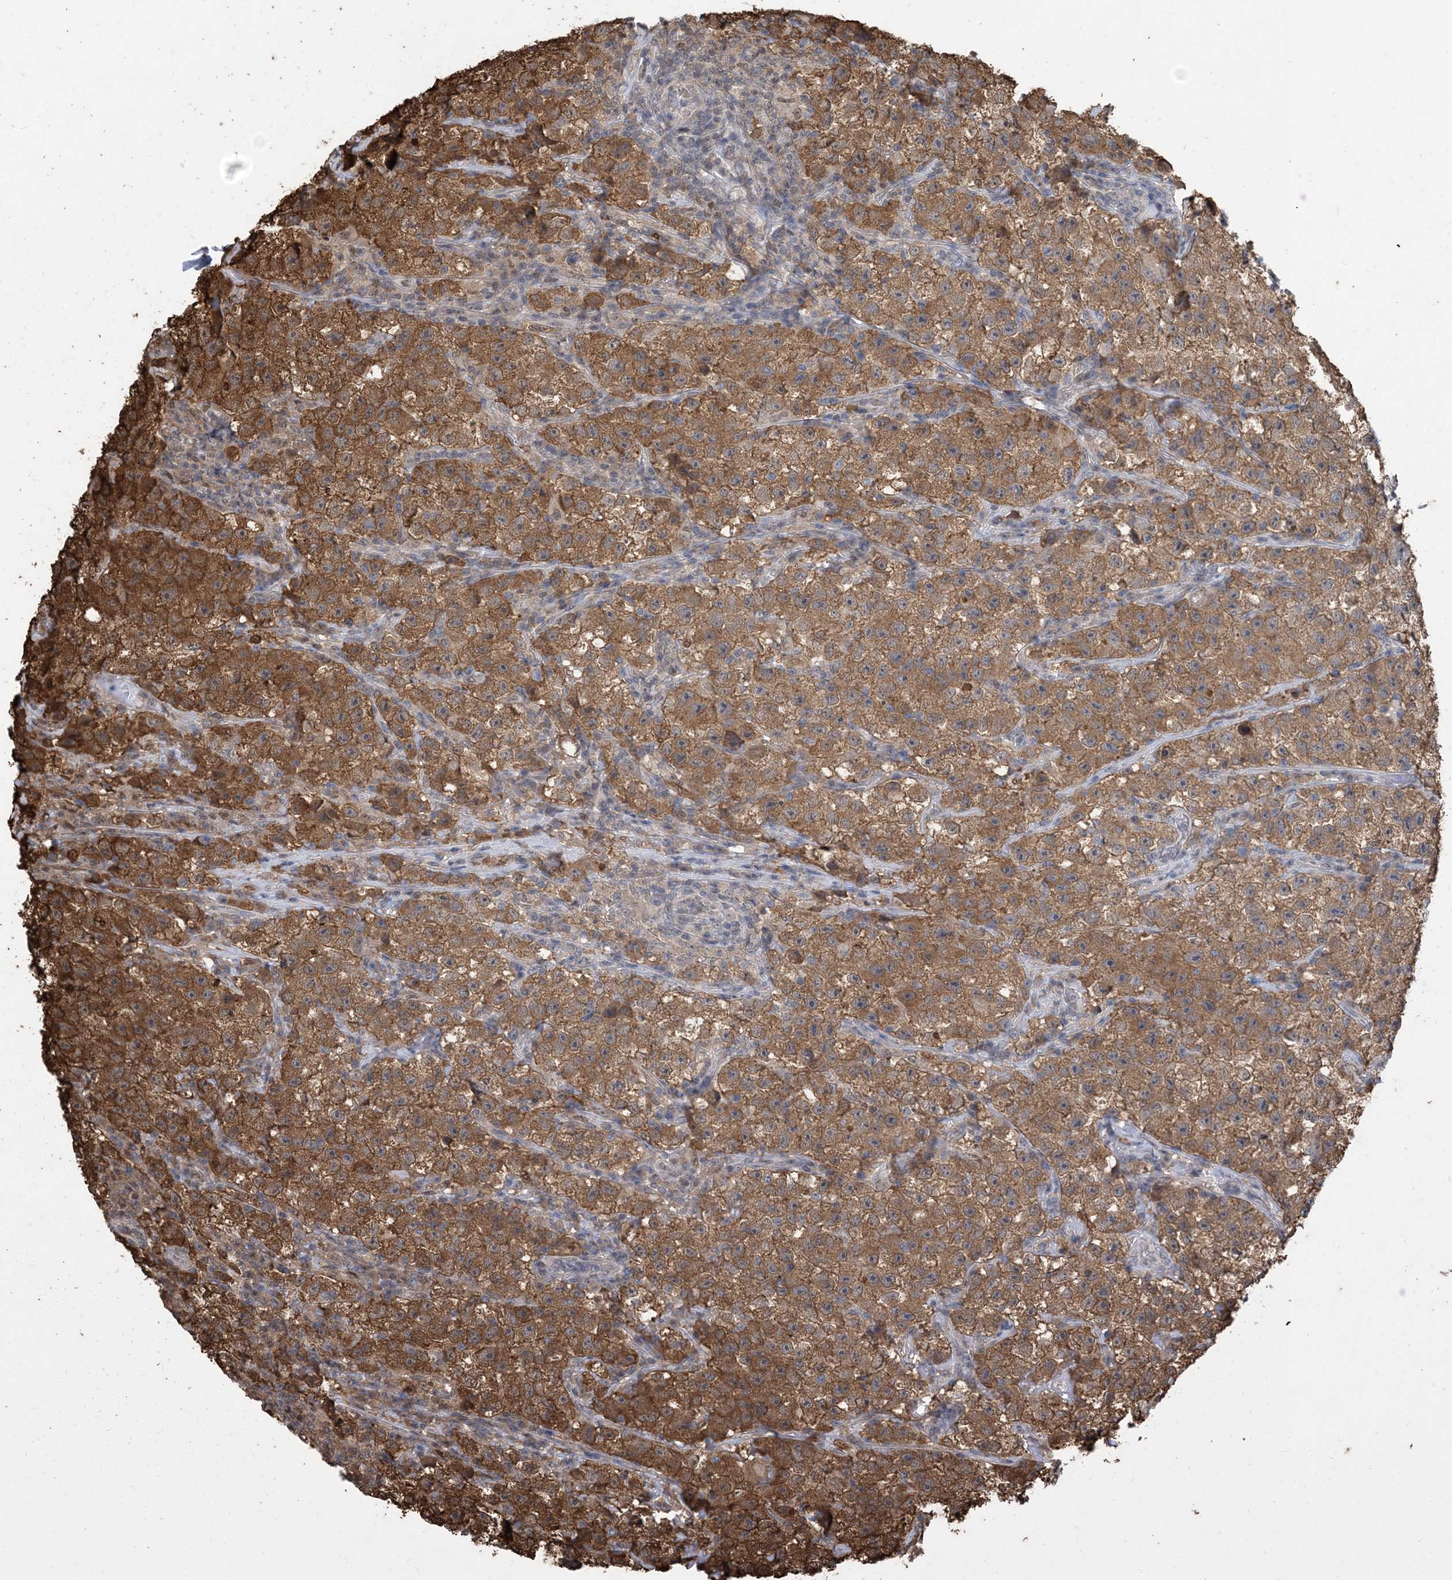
{"staining": {"intensity": "strong", "quantity": ">75%", "location": "cytoplasmic/membranous"}, "tissue": "testis cancer", "cell_type": "Tumor cells", "image_type": "cancer", "snomed": [{"axis": "morphology", "description": "Seminoma, NOS"}, {"axis": "topography", "description": "Testis"}], "caption": "Immunohistochemistry of testis cancer displays high levels of strong cytoplasmic/membranous expression in approximately >75% of tumor cells. (brown staining indicates protein expression, while blue staining denotes nuclei).", "gene": "HIKESHI", "patient": {"sex": "male", "age": 22}}